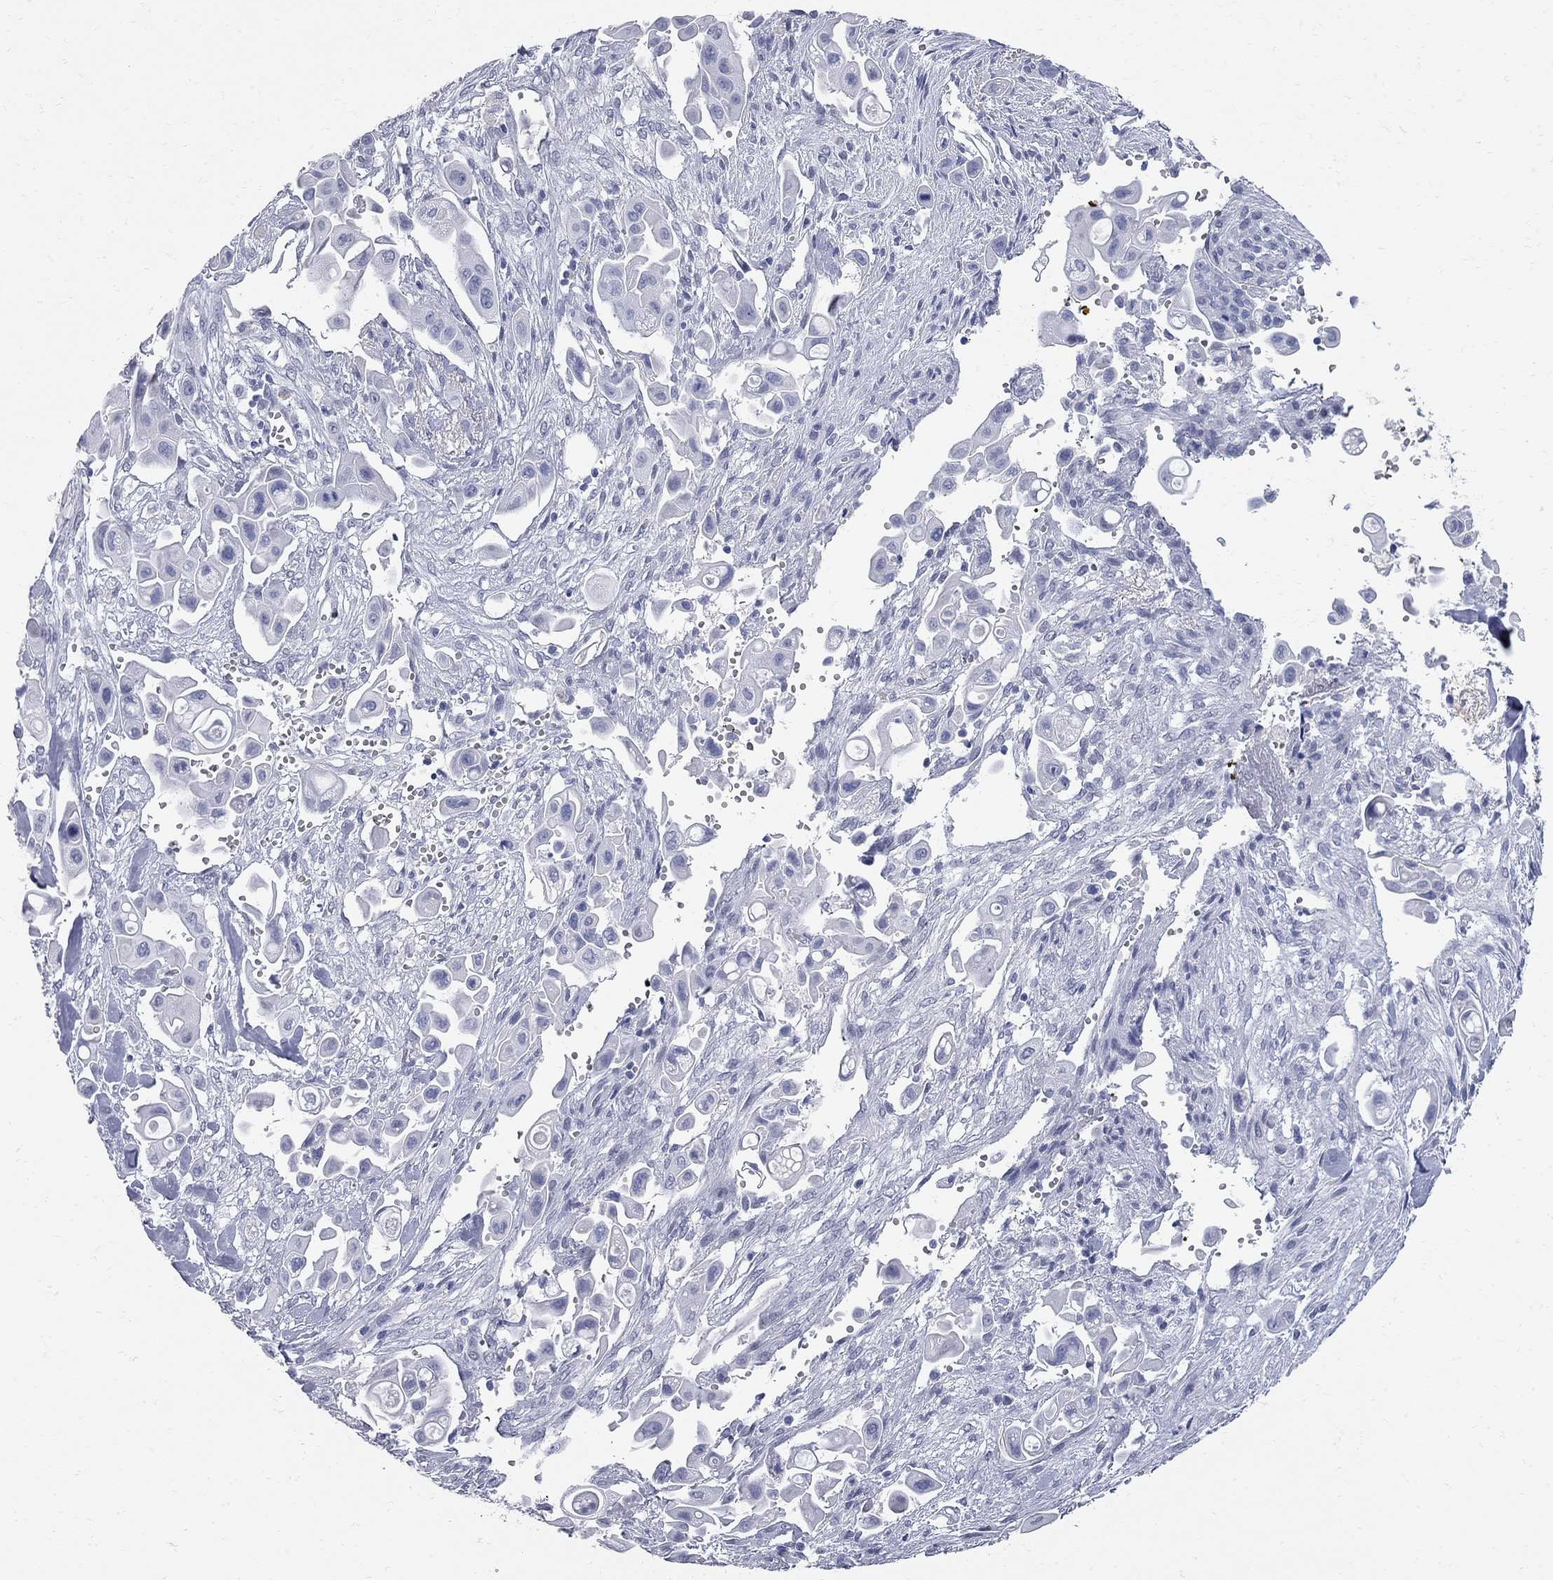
{"staining": {"intensity": "negative", "quantity": "none", "location": "none"}, "tissue": "pancreatic cancer", "cell_type": "Tumor cells", "image_type": "cancer", "snomed": [{"axis": "morphology", "description": "Adenocarcinoma, NOS"}, {"axis": "topography", "description": "Pancreas"}], "caption": "The image exhibits no significant expression in tumor cells of pancreatic adenocarcinoma. (DAB IHC, high magnification).", "gene": "BPIFB1", "patient": {"sex": "male", "age": 50}}